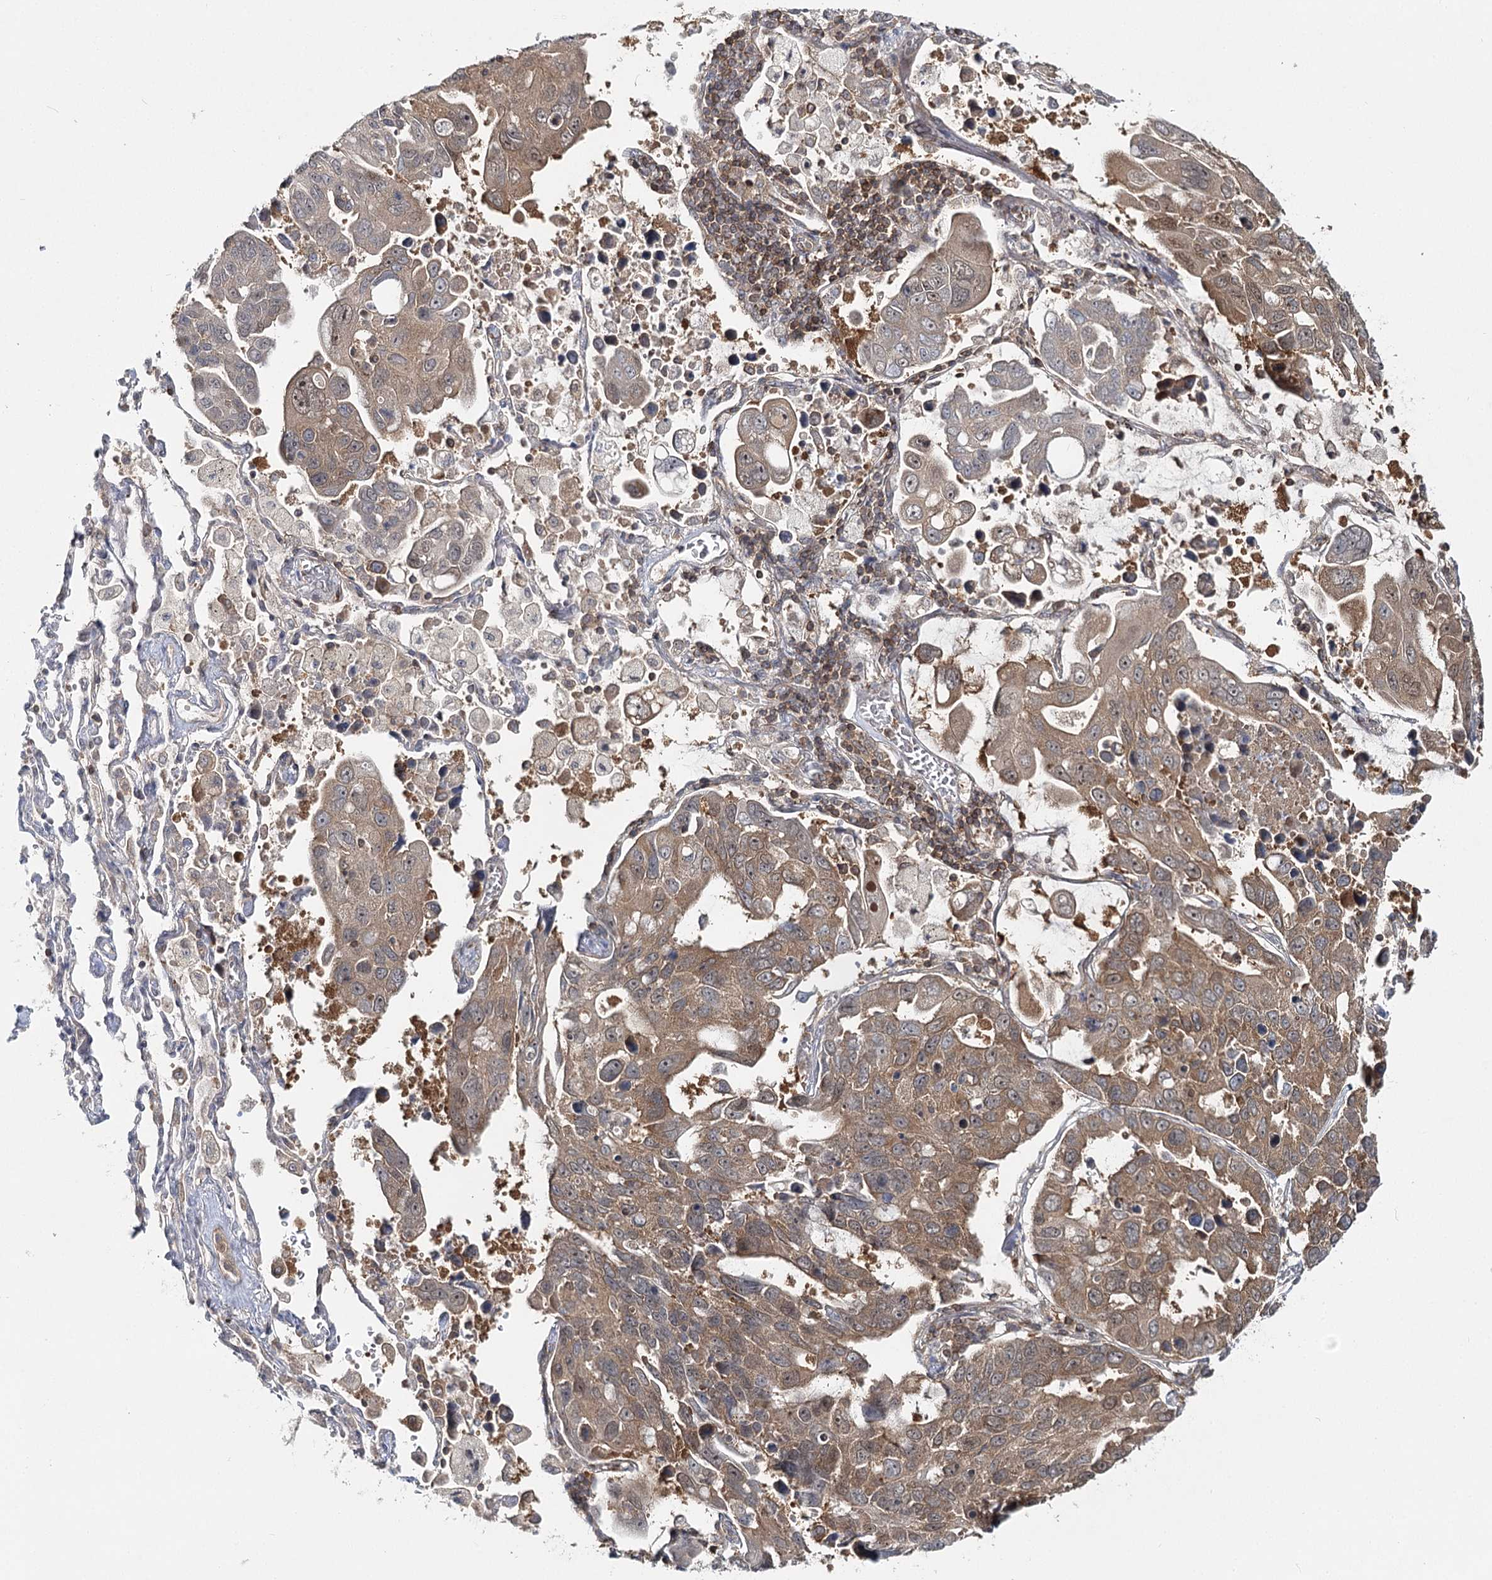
{"staining": {"intensity": "moderate", "quantity": ">75%", "location": "cytoplasmic/membranous"}, "tissue": "lung cancer", "cell_type": "Tumor cells", "image_type": "cancer", "snomed": [{"axis": "morphology", "description": "Adenocarcinoma, NOS"}, {"axis": "topography", "description": "Lung"}], "caption": "A brown stain shows moderate cytoplasmic/membranous staining of a protein in lung adenocarcinoma tumor cells. The protein of interest is shown in brown color, while the nuclei are stained blue.", "gene": "FAM120B", "patient": {"sex": "male", "age": 64}}